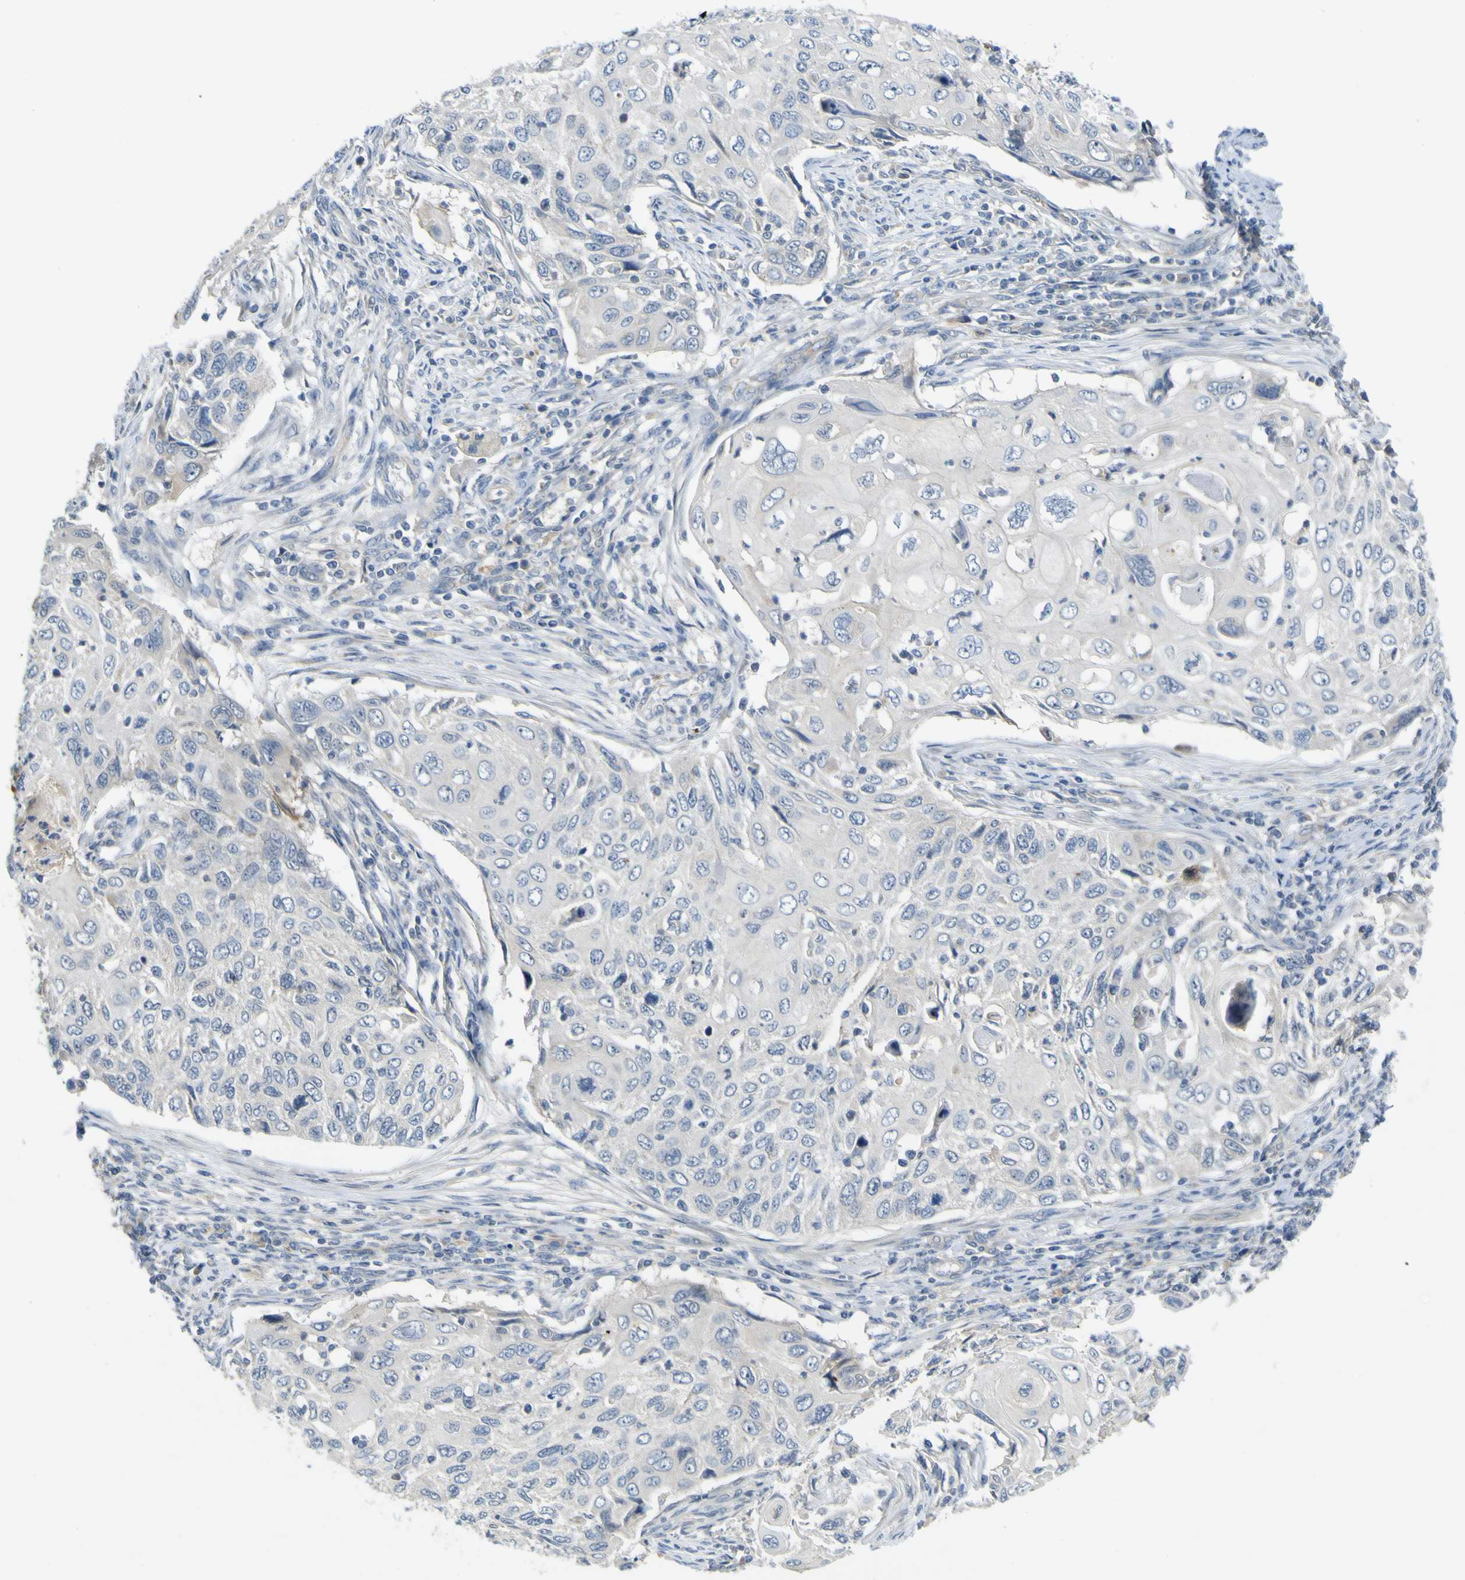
{"staining": {"intensity": "negative", "quantity": "none", "location": "none"}, "tissue": "cervical cancer", "cell_type": "Tumor cells", "image_type": "cancer", "snomed": [{"axis": "morphology", "description": "Squamous cell carcinoma, NOS"}, {"axis": "topography", "description": "Cervix"}], "caption": "An immunohistochemistry micrograph of cervical cancer (squamous cell carcinoma) is shown. There is no staining in tumor cells of cervical cancer (squamous cell carcinoma).", "gene": "LDLR", "patient": {"sex": "female", "age": 70}}